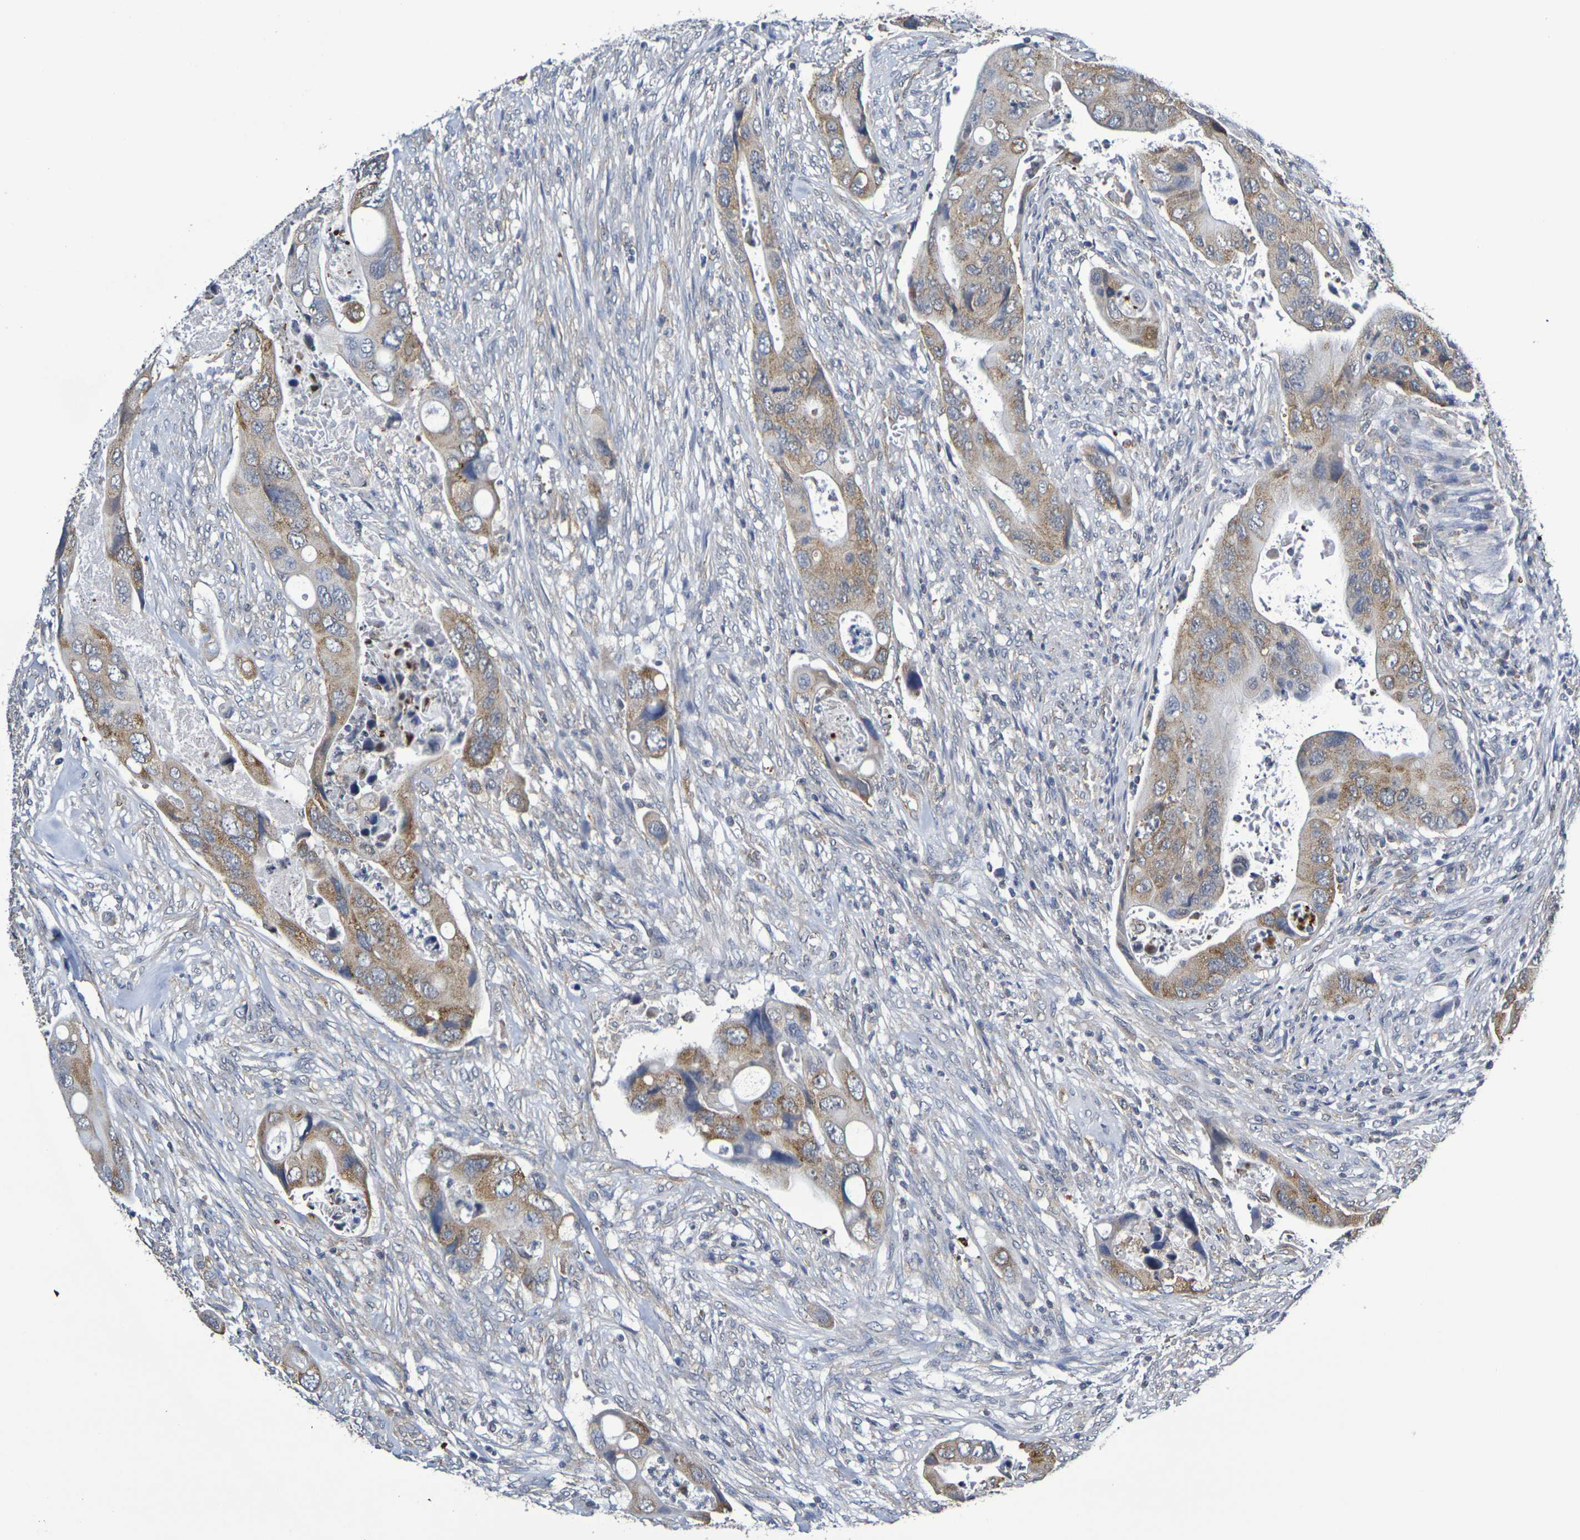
{"staining": {"intensity": "moderate", "quantity": ">75%", "location": "cytoplasmic/membranous"}, "tissue": "colorectal cancer", "cell_type": "Tumor cells", "image_type": "cancer", "snomed": [{"axis": "morphology", "description": "Adenocarcinoma, NOS"}, {"axis": "topography", "description": "Rectum"}], "caption": "Colorectal cancer stained for a protein demonstrates moderate cytoplasmic/membranous positivity in tumor cells.", "gene": "CHRNB1", "patient": {"sex": "female", "age": 57}}